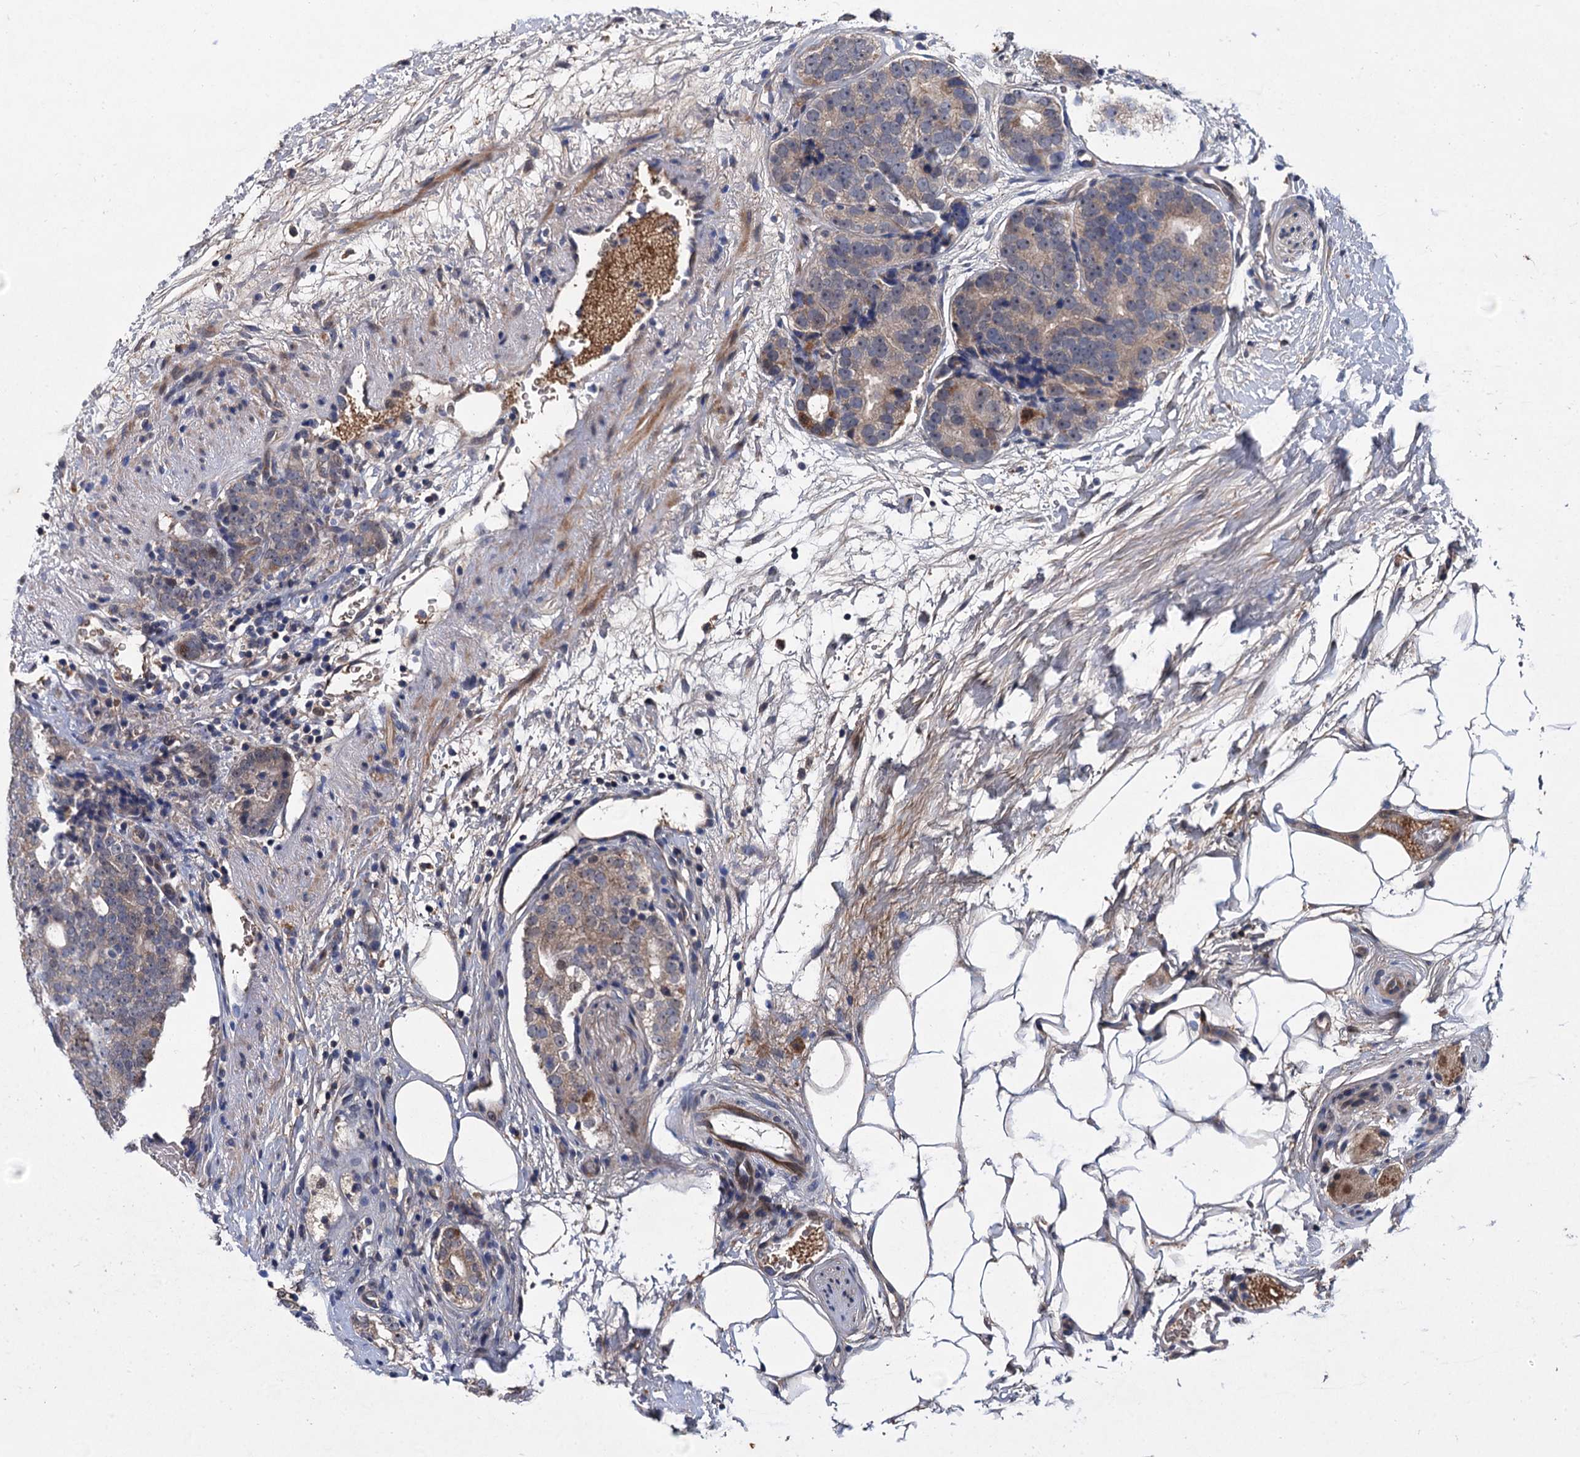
{"staining": {"intensity": "weak", "quantity": "25%-75%", "location": "cytoplasmic/membranous"}, "tissue": "prostate cancer", "cell_type": "Tumor cells", "image_type": "cancer", "snomed": [{"axis": "morphology", "description": "Adenocarcinoma, High grade"}, {"axis": "topography", "description": "Prostate"}], "caption": "This image reveals immunohistochemistry staining of high-grade adenocarcinoma (prostate), with low weak cytoplasmic/membranous expression in about 25%-75% of tumor cells.", "gene": "TRAF7", "patient": {"sex": "male", "age": 56}}